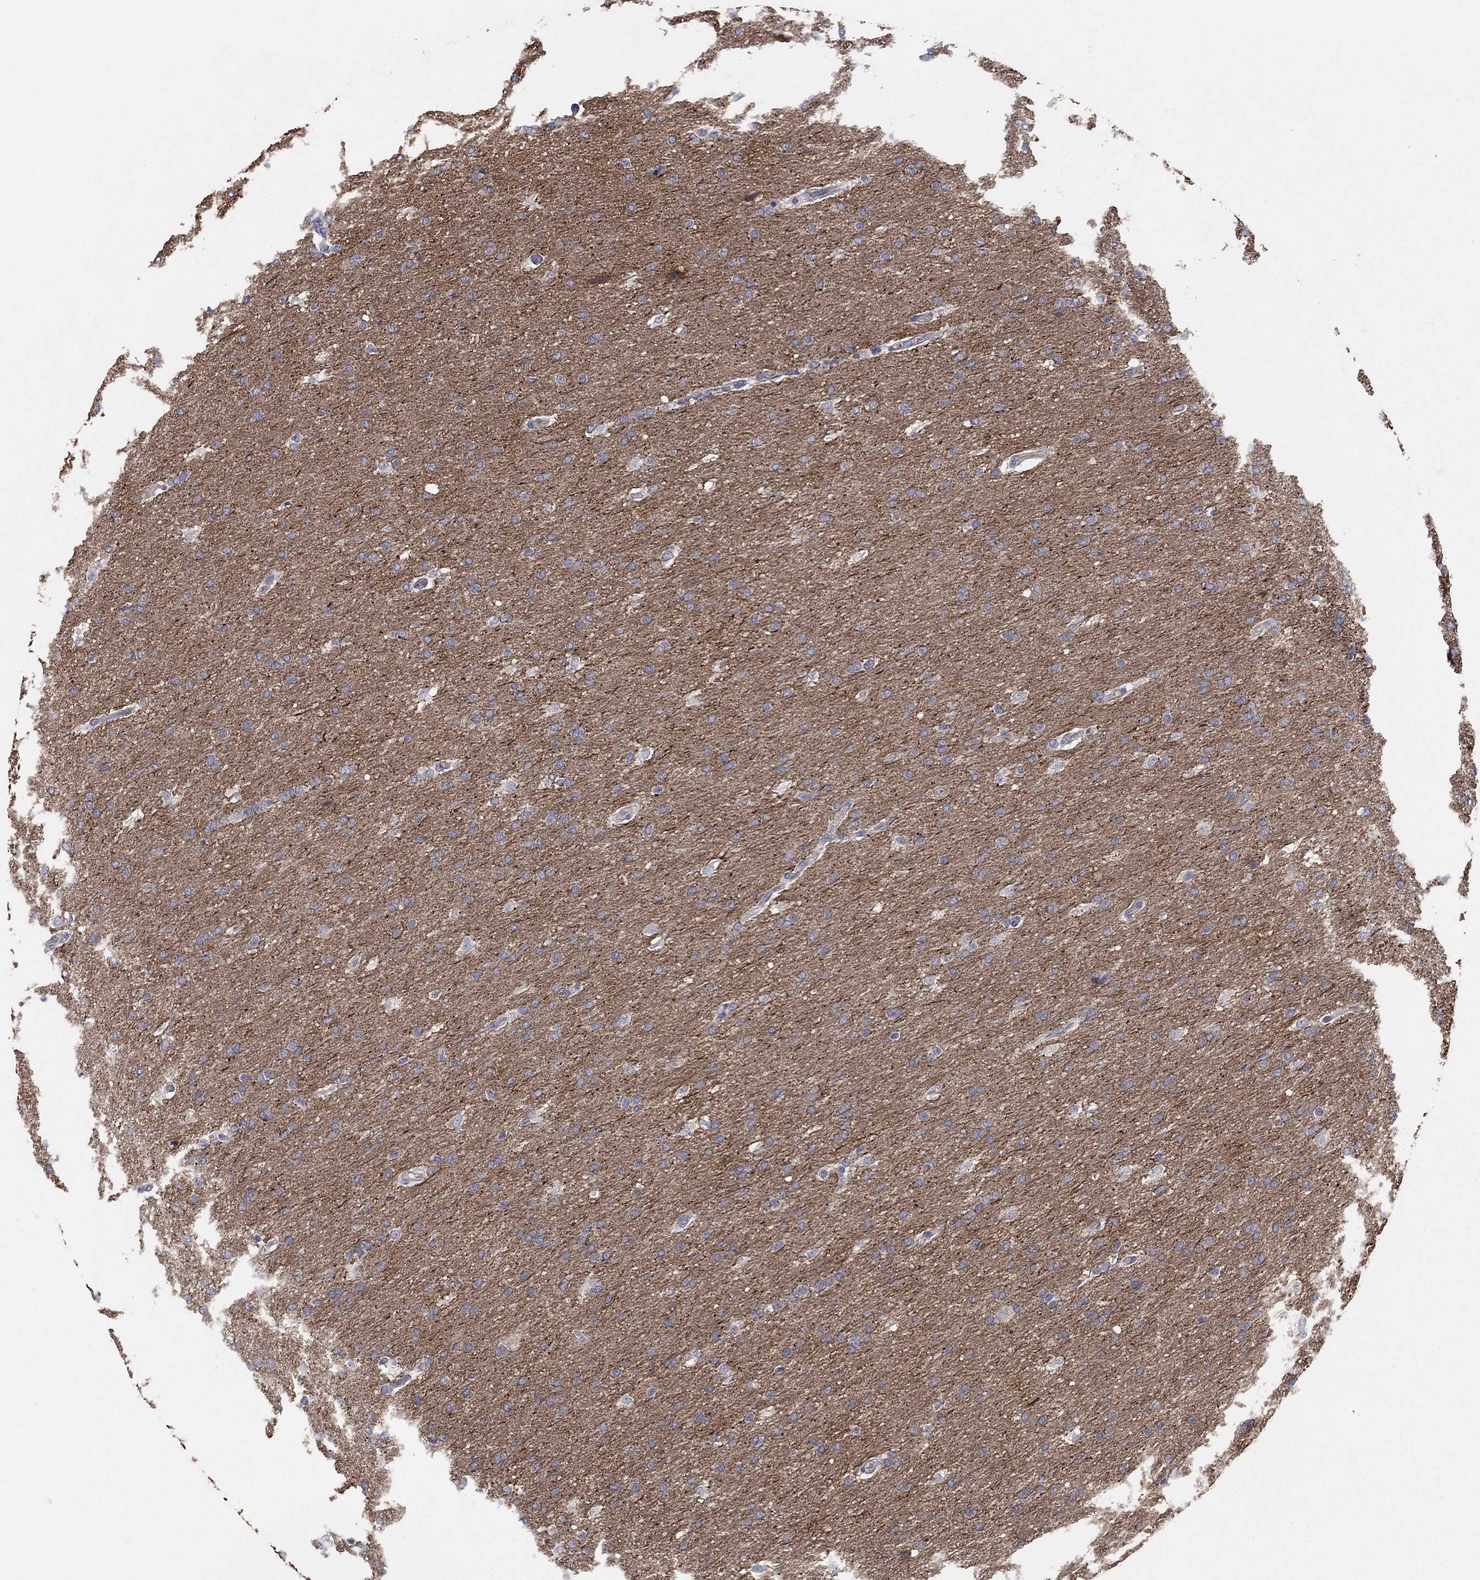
{"staining": {"intensity": "negative", "quantity": "none", "location": "none"}, "tissue": "glioma", "cell_type": "Tumor cells", "image_type": "cancer", "snomed": [{"axis": "morphology", "description": "Glioma, malignant, Low grade"}, {"axis": "topography", "description": "Brain"}], "caption": "The micrograph demonstrates no significant positivity in tumor cells of malignant glioma (low-grade).", "gene": "AMN1", "patient": {"sex": "female", "age": 37}}